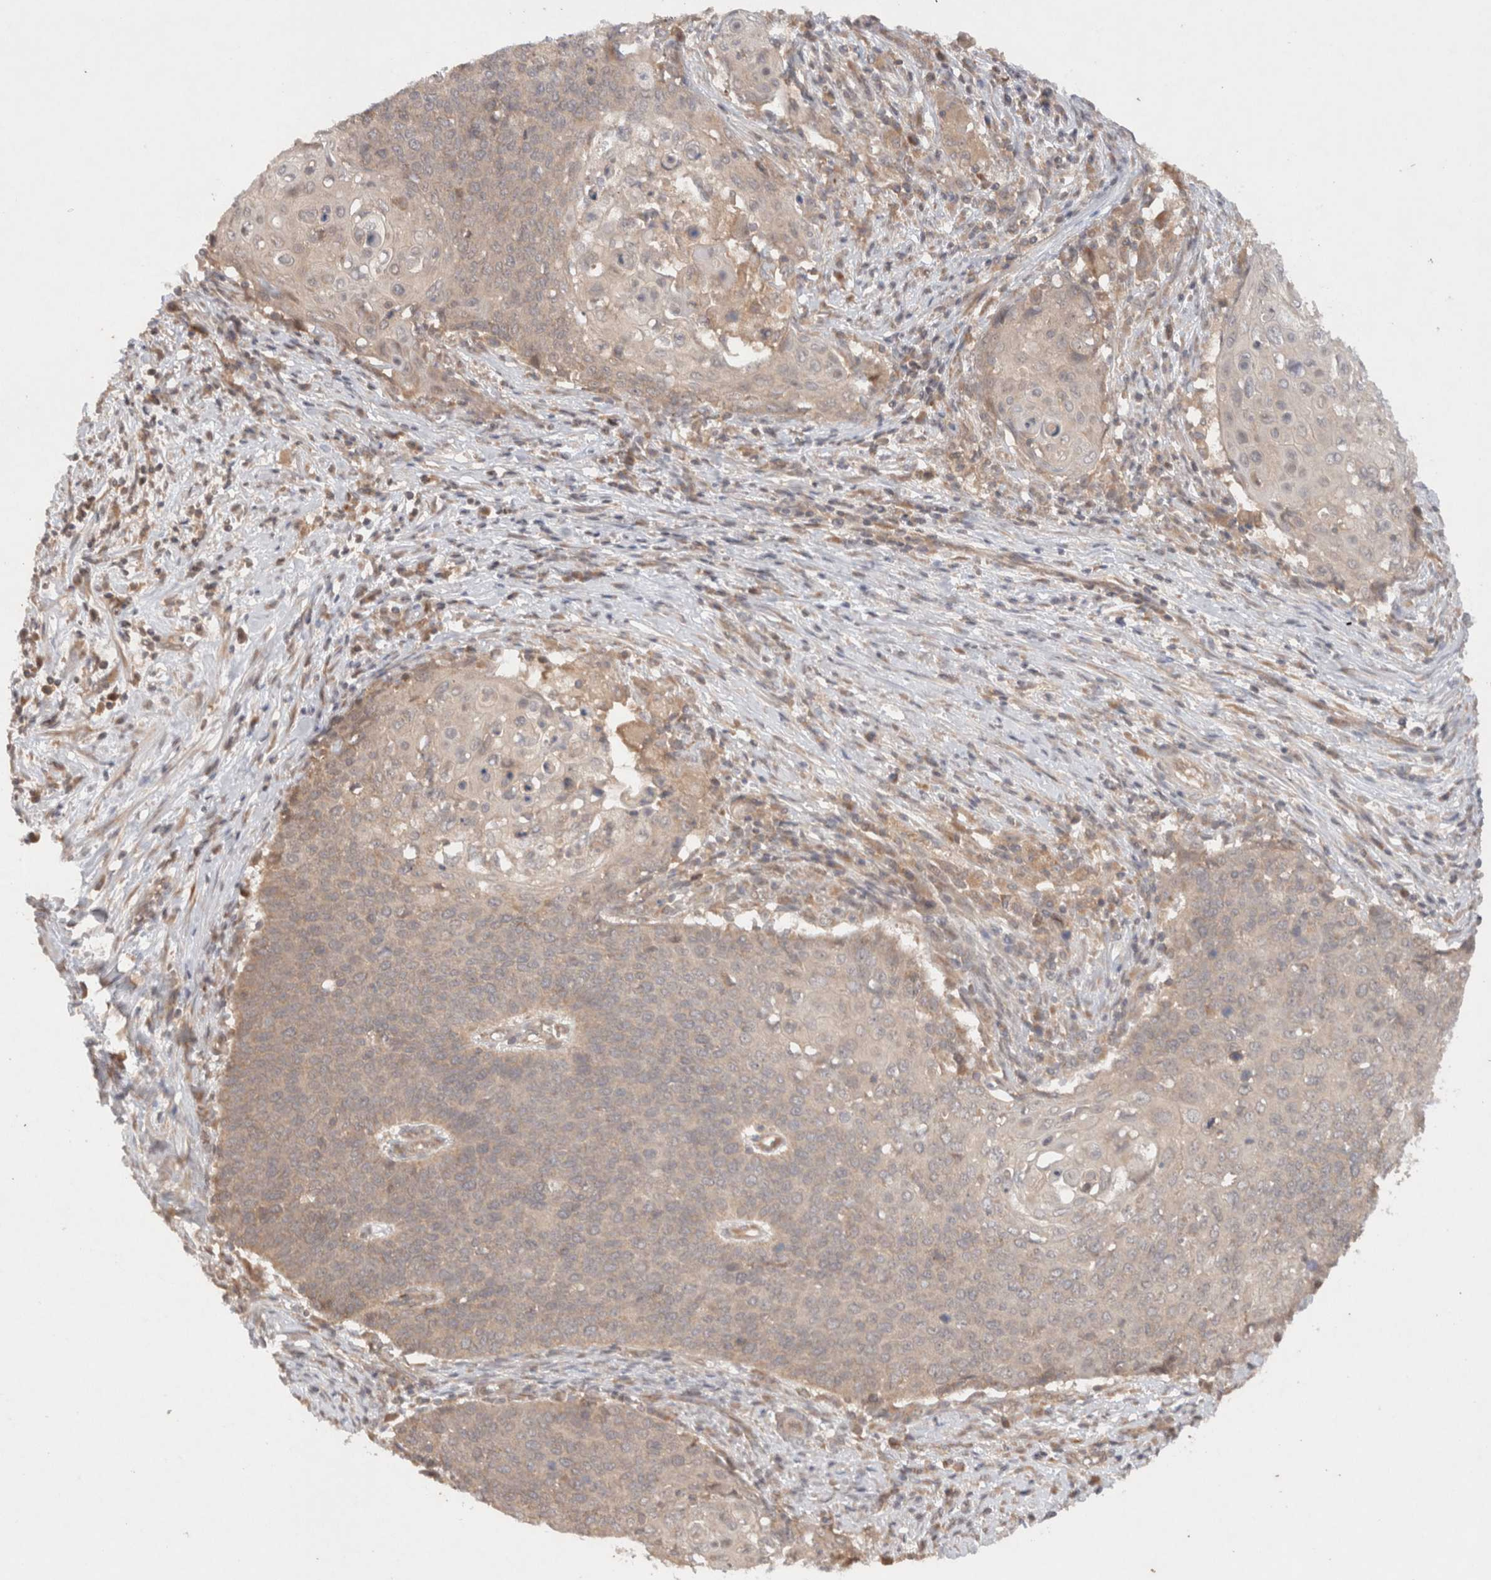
{"staining": {"intensity": "weak", "quantity": ">75%", "location": "cytoplasmic/membranous"}, "tissue": "cervical cancer", "cell_type": "Tumor cells", "image_type": "cancer", "snomed": [{"axis": "morphology", "description": "Squamous cell carcinoma, NOS"}, {"axis": "topography", "description": "Cervix"}], "caption": "Human cervical cancer (squamous cell carcinoma) stained with a protein marker displays weak staining in tumor cells.", "gene": "KLHL20", "patient": {"sex": "female", "age": 39}}